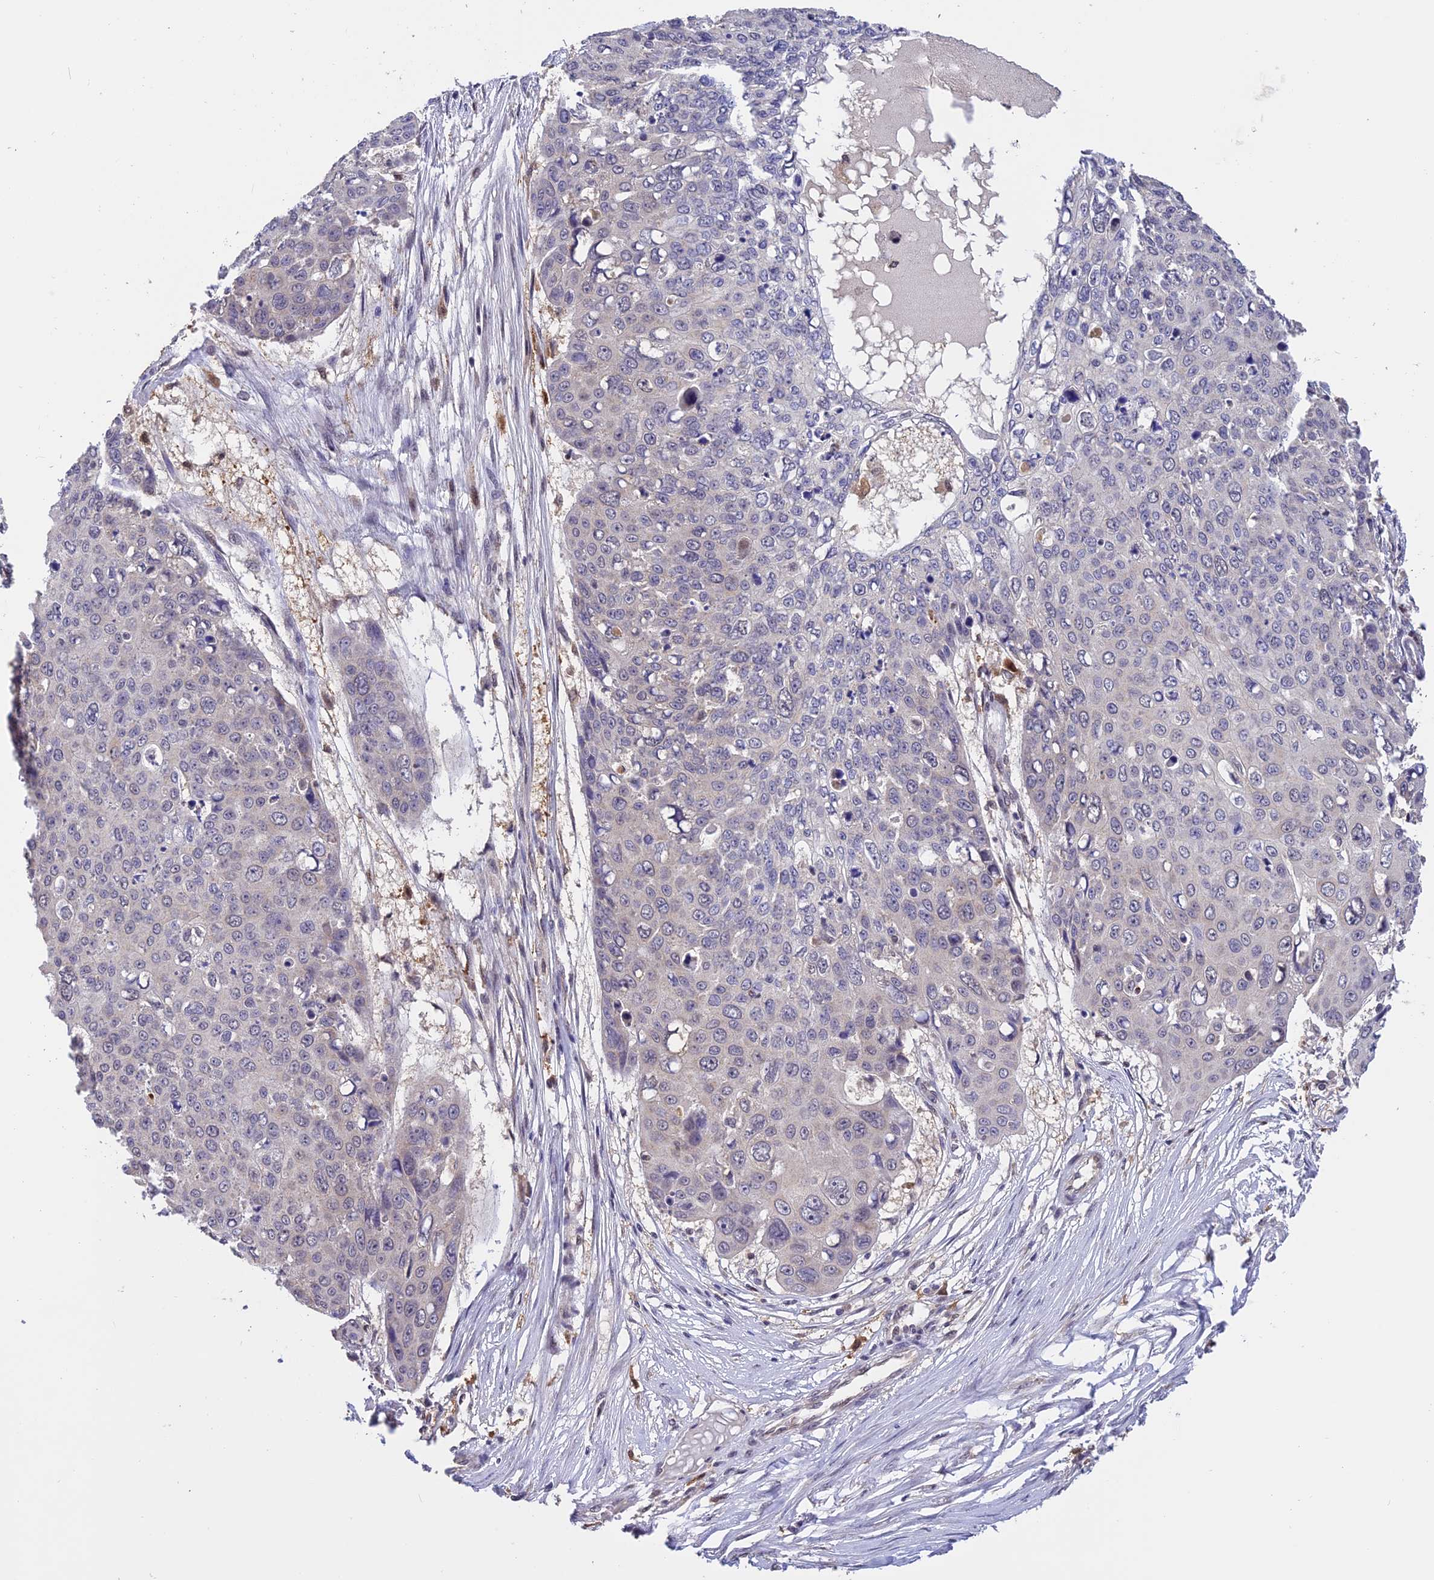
{"staining": {"intensity": "negative", "quantity": "none", "location": "none"}, "tissue": "skin cancer", "cell_type": "Tumor cells", "image_type": "cancer", "snomed": [{"axis": "morphology", "description": "Squamous cell carcinoma, NOS"}, {"axis": "topography", "description": "Skin"}], "caption": "Tumor cells show no significant protein expression in skin cancer (squamous cell carcinoma).", "gene": "MNS1", "patient": {"sex": "male", "age": 71}}